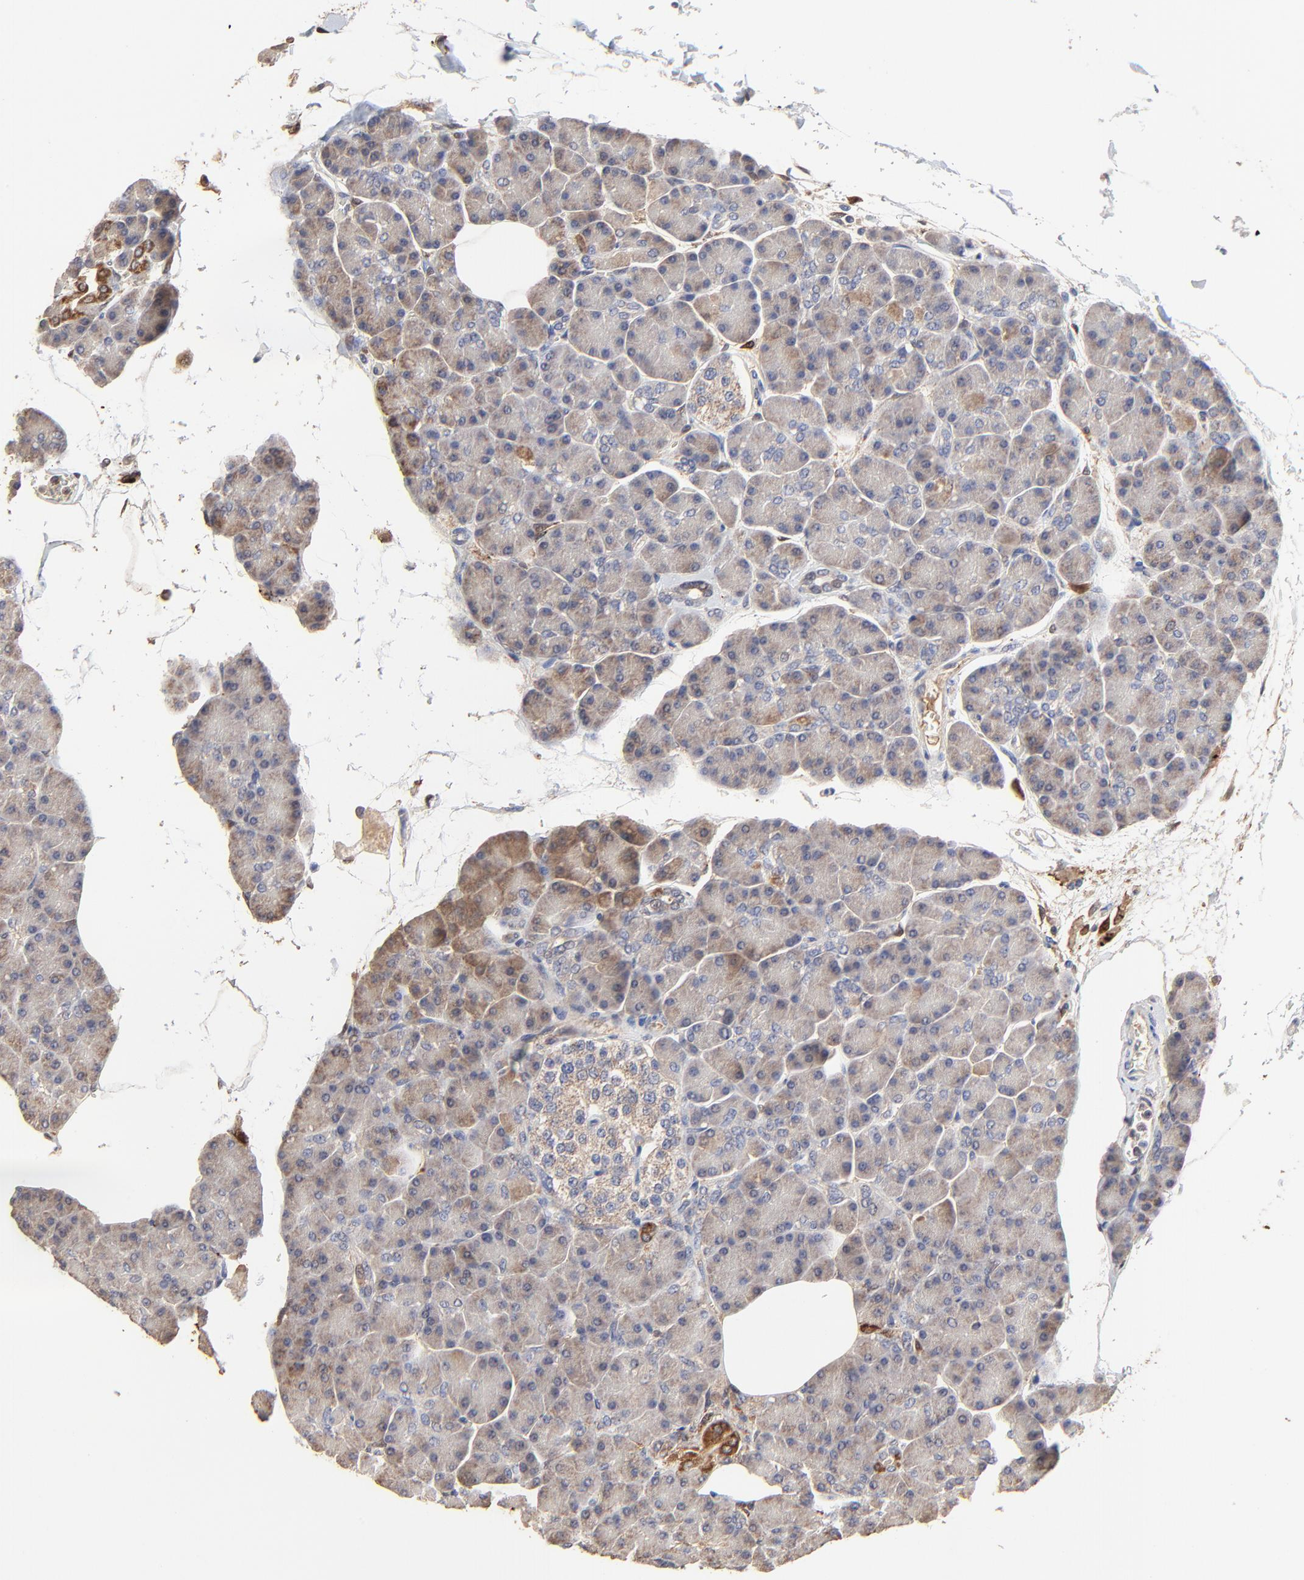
{"staining": {"intensity": "weak", "quantity": "25%-75%", "location": "cytoplasmic/membranous"}, "tissue": "pancreas", "cell_type": "Exocrine glandular cells", "image_type": "normal", "snomed": [{"axis": "morphology", "description": "Normal tissue, NOS"}, {"axis": "topography", "description": "Pancreas"}], "caption": "Human pancreas stained for a protein (brown) displays weak cytoplasmic/membranous positive expression in about 25%-75% of exocrine glandular cells.", "gene": "LGALS3", "patient": {"sex": "female", "age": 43}}